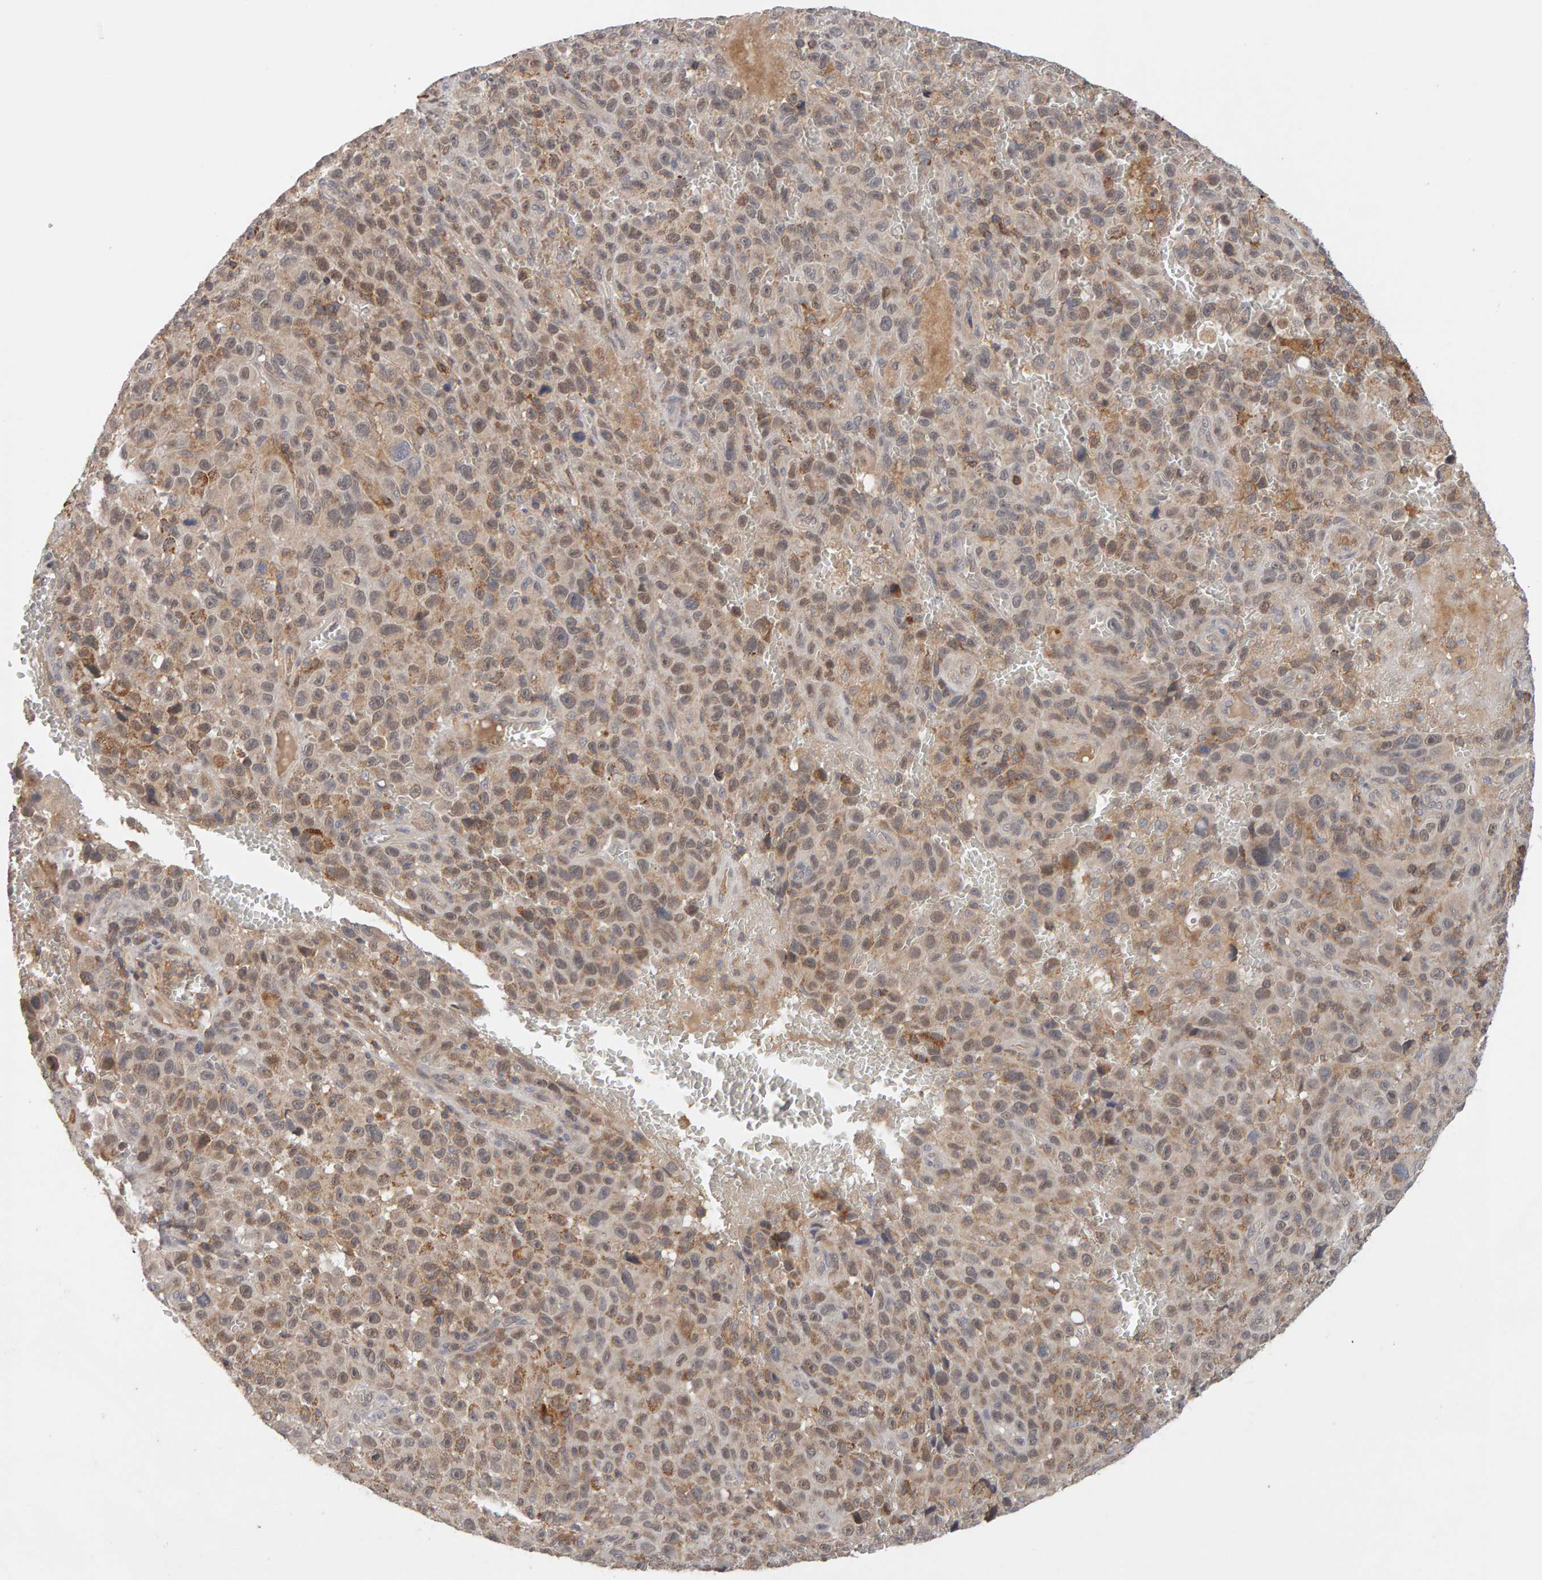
{"staining": {"intensity": "weak", "quantity": ">75%", "location": "cytoplasmic/membranous,nuclear"}, "tissue": "melanoma", "cell_type": "Tumor cells", "image_type": "cancer", "snomed": [{"axis": "morphology", "description": "Malignant melanoma, NOS"}, {"axis": "topography", "description": "Skin"}], "caption": "Malignant melanoma stained with a brown dye exhibits weak cytoplasmic/membranous and nuclear positive positivity in approximately >75% of tumor cells.", "gene": "NUDCD1", "patient": {"sex": "female", "age": 82}}